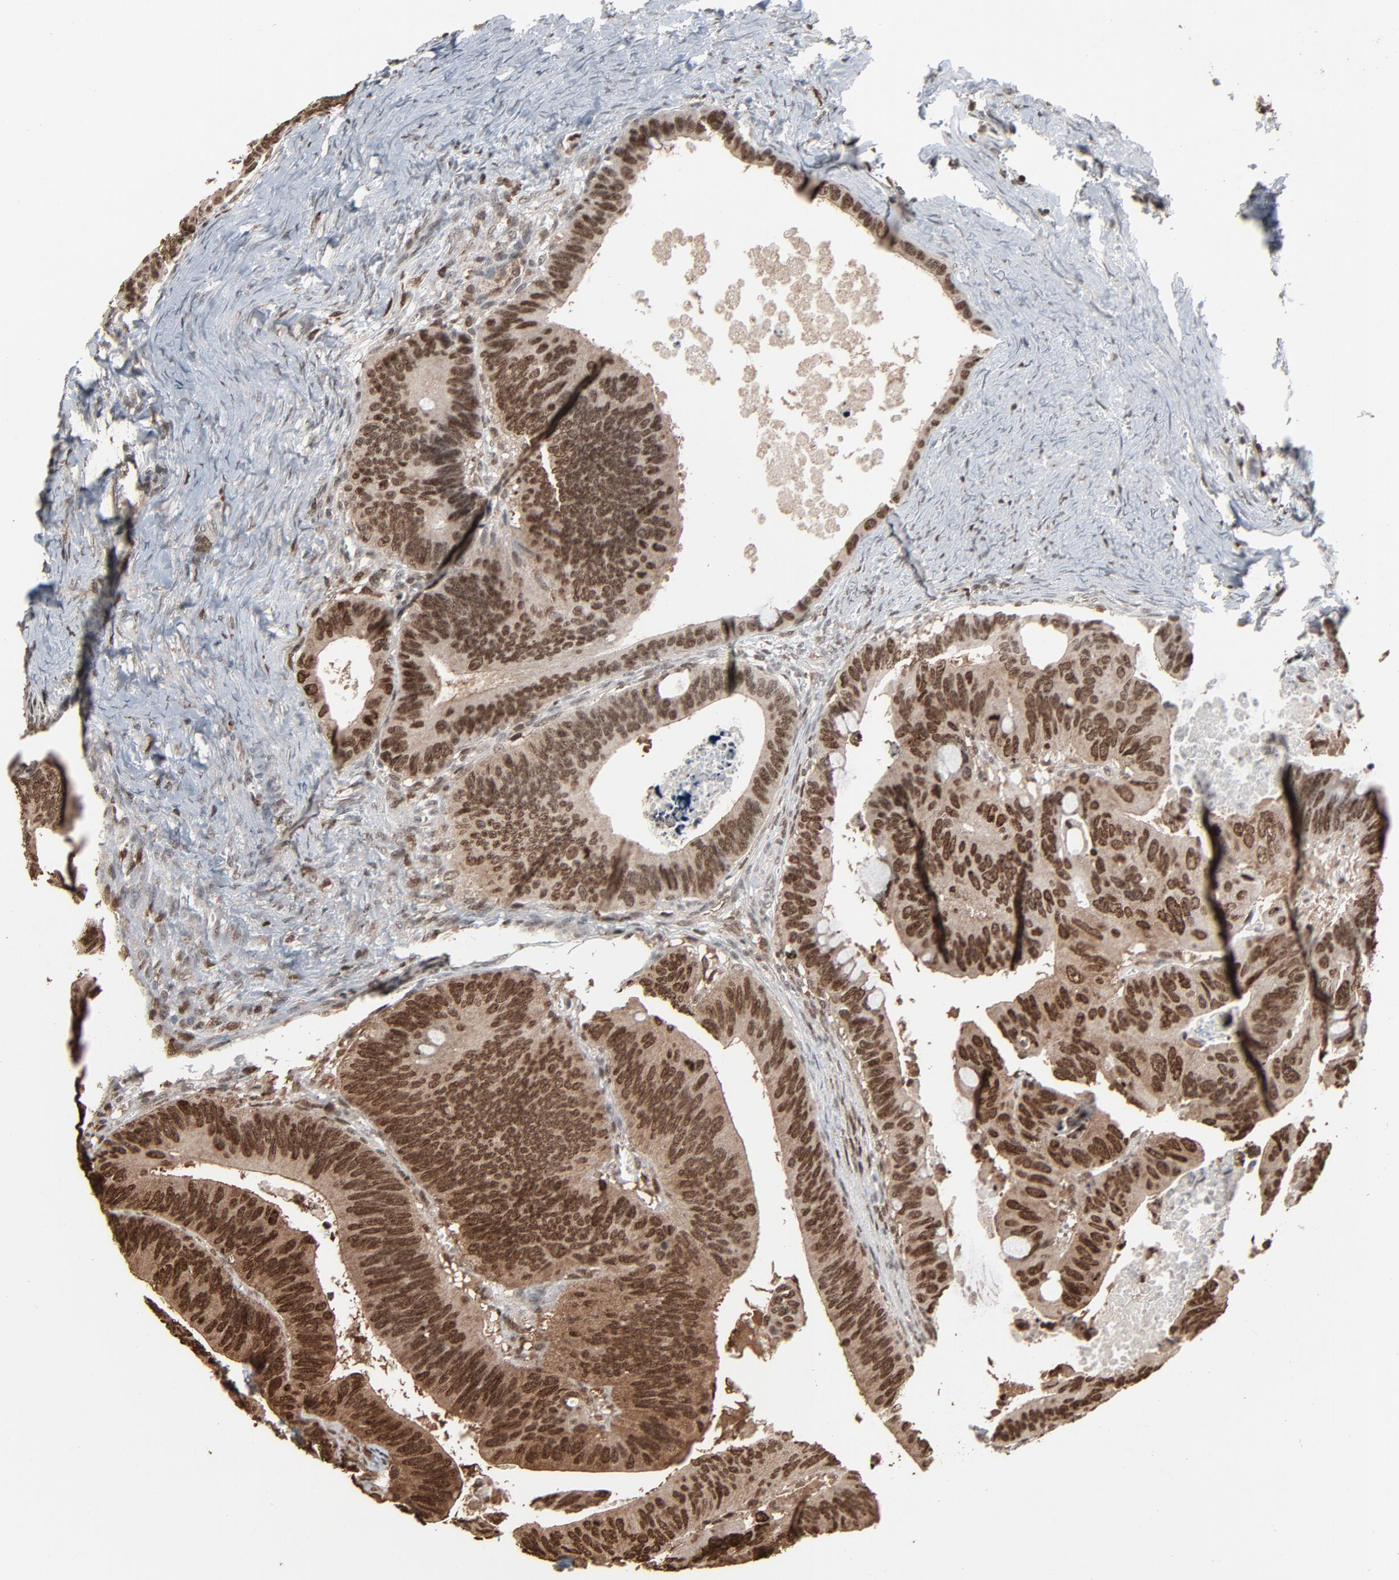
{"staining": {"intensity": "strong", "quantity": ">75%", "location": "nuclear"}, "tissue": "colorectal cancer", "cell_type": "Tumor cells", "image_type": "cancer", "snomed": [{"axis": "morphology", "description": "Adenocarcinoma, NOS"}, {"axis": "topography", "description": "Colon"}], "caption": "Strong nuclear staining is present in approximately >75% of tumor cells in colorectal cancer (adenocarcinoma).", "gene": "RPS6KA3", "patient": {"sex": "female", "age": 55}}